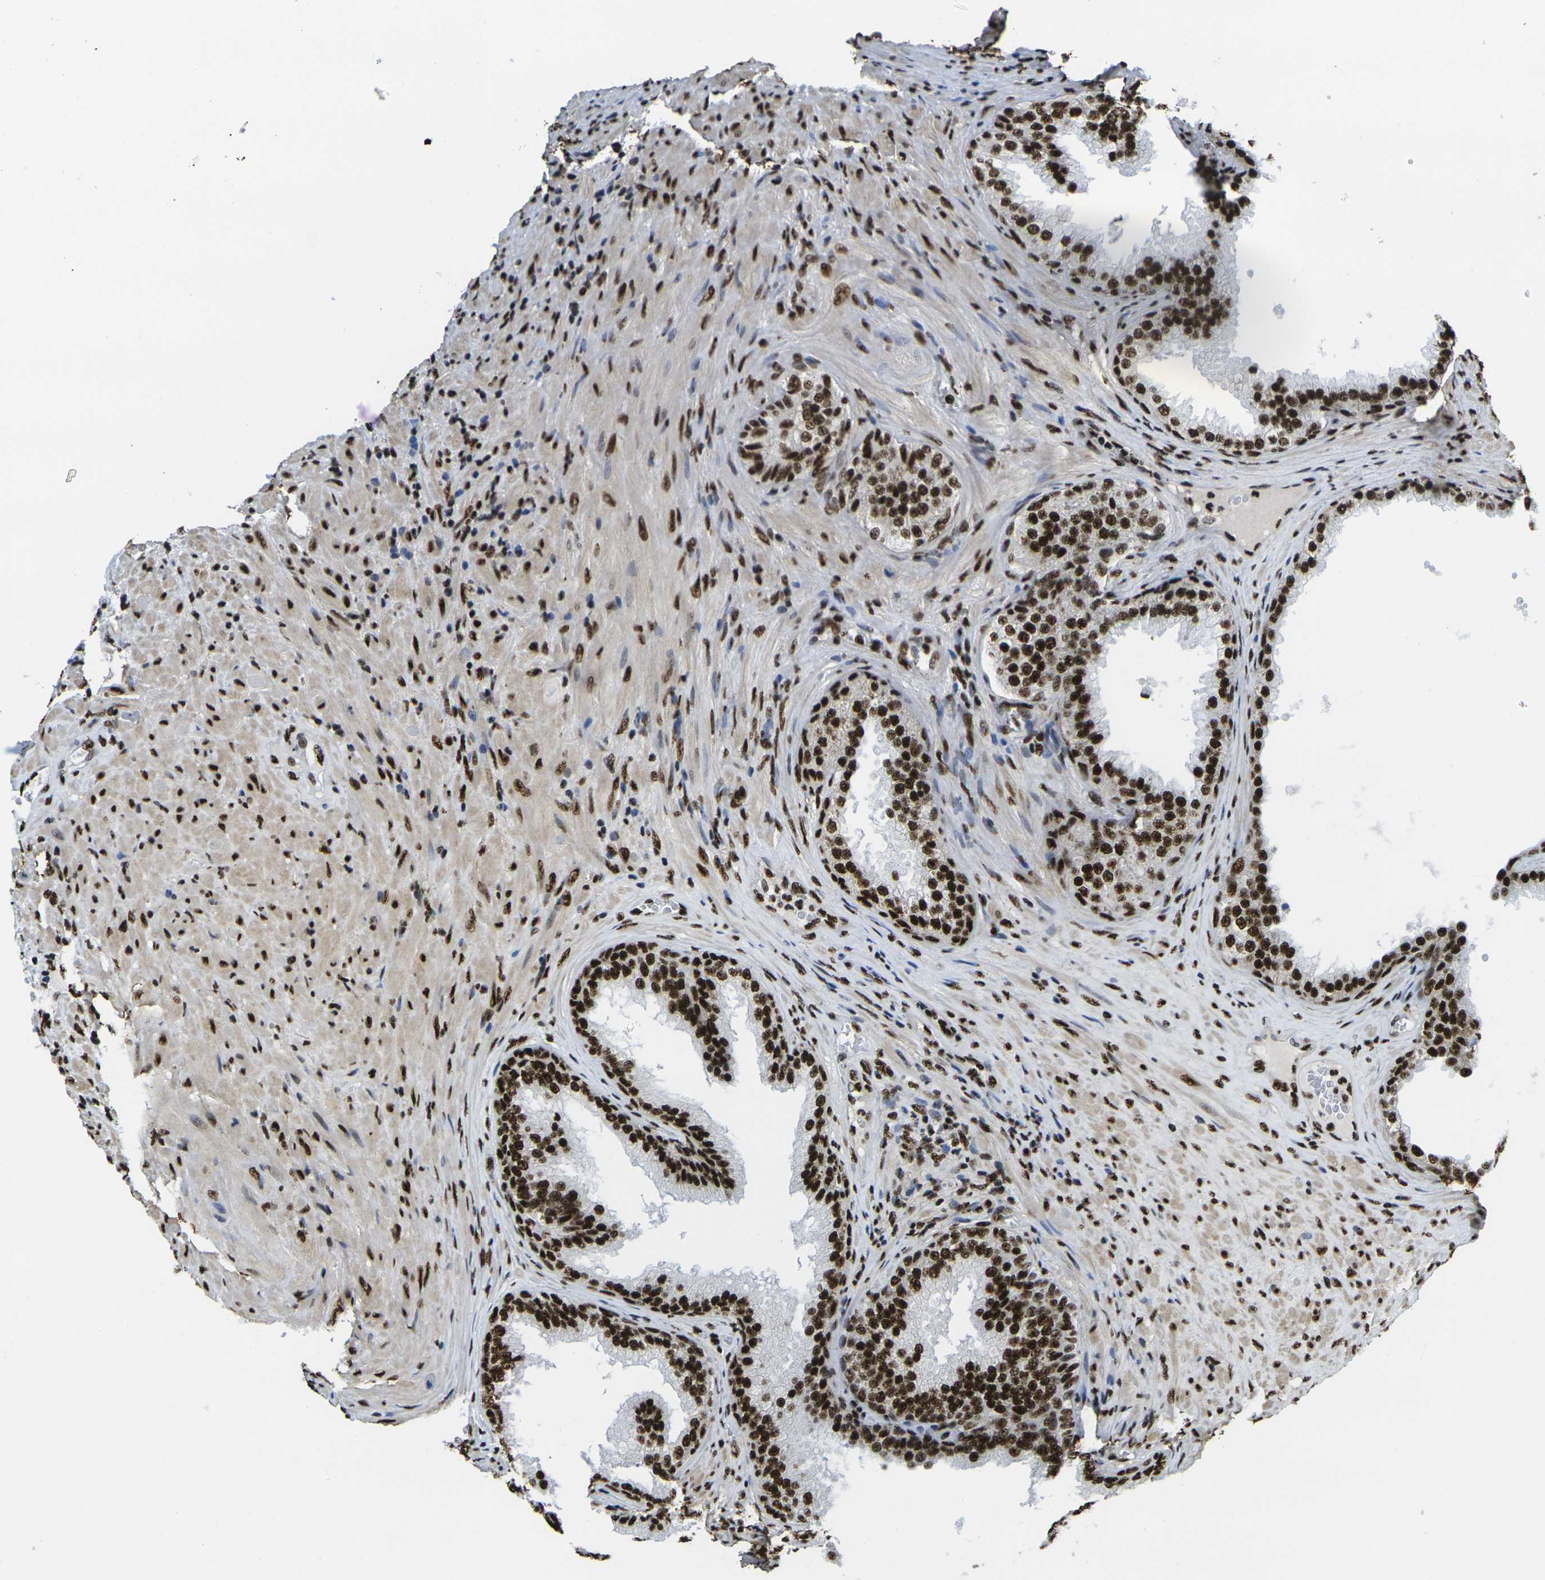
{"staining": {"intensity": "strong", "quantity": ">75%", "location": "nuclear"}, "tissue": "prostate", "cell_type": "Glandular cells", "image_type": "normal", "snomed": [{"axis": "morphology", "description": "Normal tissue, NOS"}, {"axis": "topography", "description": "Prostate"}], "caption": "An image of human prostate stained for a protein reveals strong nuclear brown staining in glandular cells.", "gene": "SMARCC1", "patient": {"sex": "male", "age": 76}}